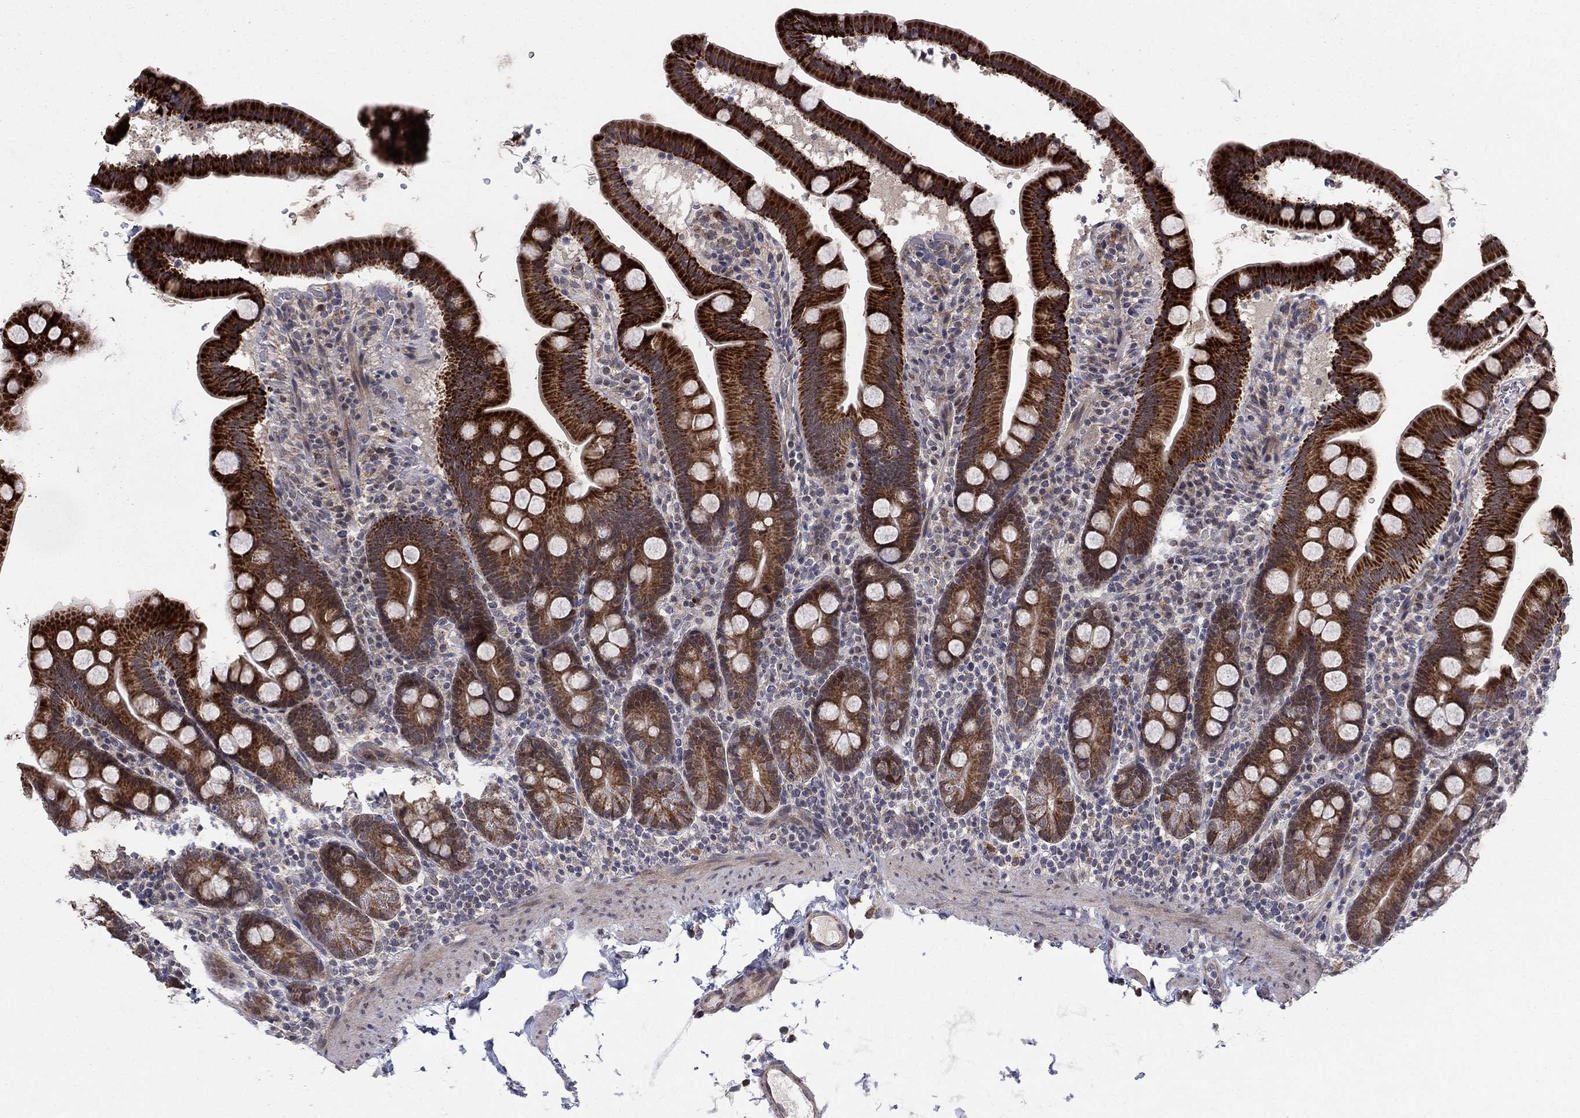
{"staining": {"intensity": "strong", "quantity": ">75%", "location": "cytoplasmic/membranous"}, "tissue": "duodenum", "cell_type": "Glandular cells", "image_type": "normal", "snomed": [{"axis": "morphology", "description": "Normal tissue, NOS"}, {"axis": "topography", "description": "Duodenum"}], "caption": "Immunohistochemical staining of normal human duodenum reveals high levels of strong cytoplasmic/membranous staining in approximately >75% of glandular cells. (DAB IHC, brown staining for protein, blue staining for nuclei).", "gene": "ZNF395", "patient": {"sex": "male", "age": 59}}